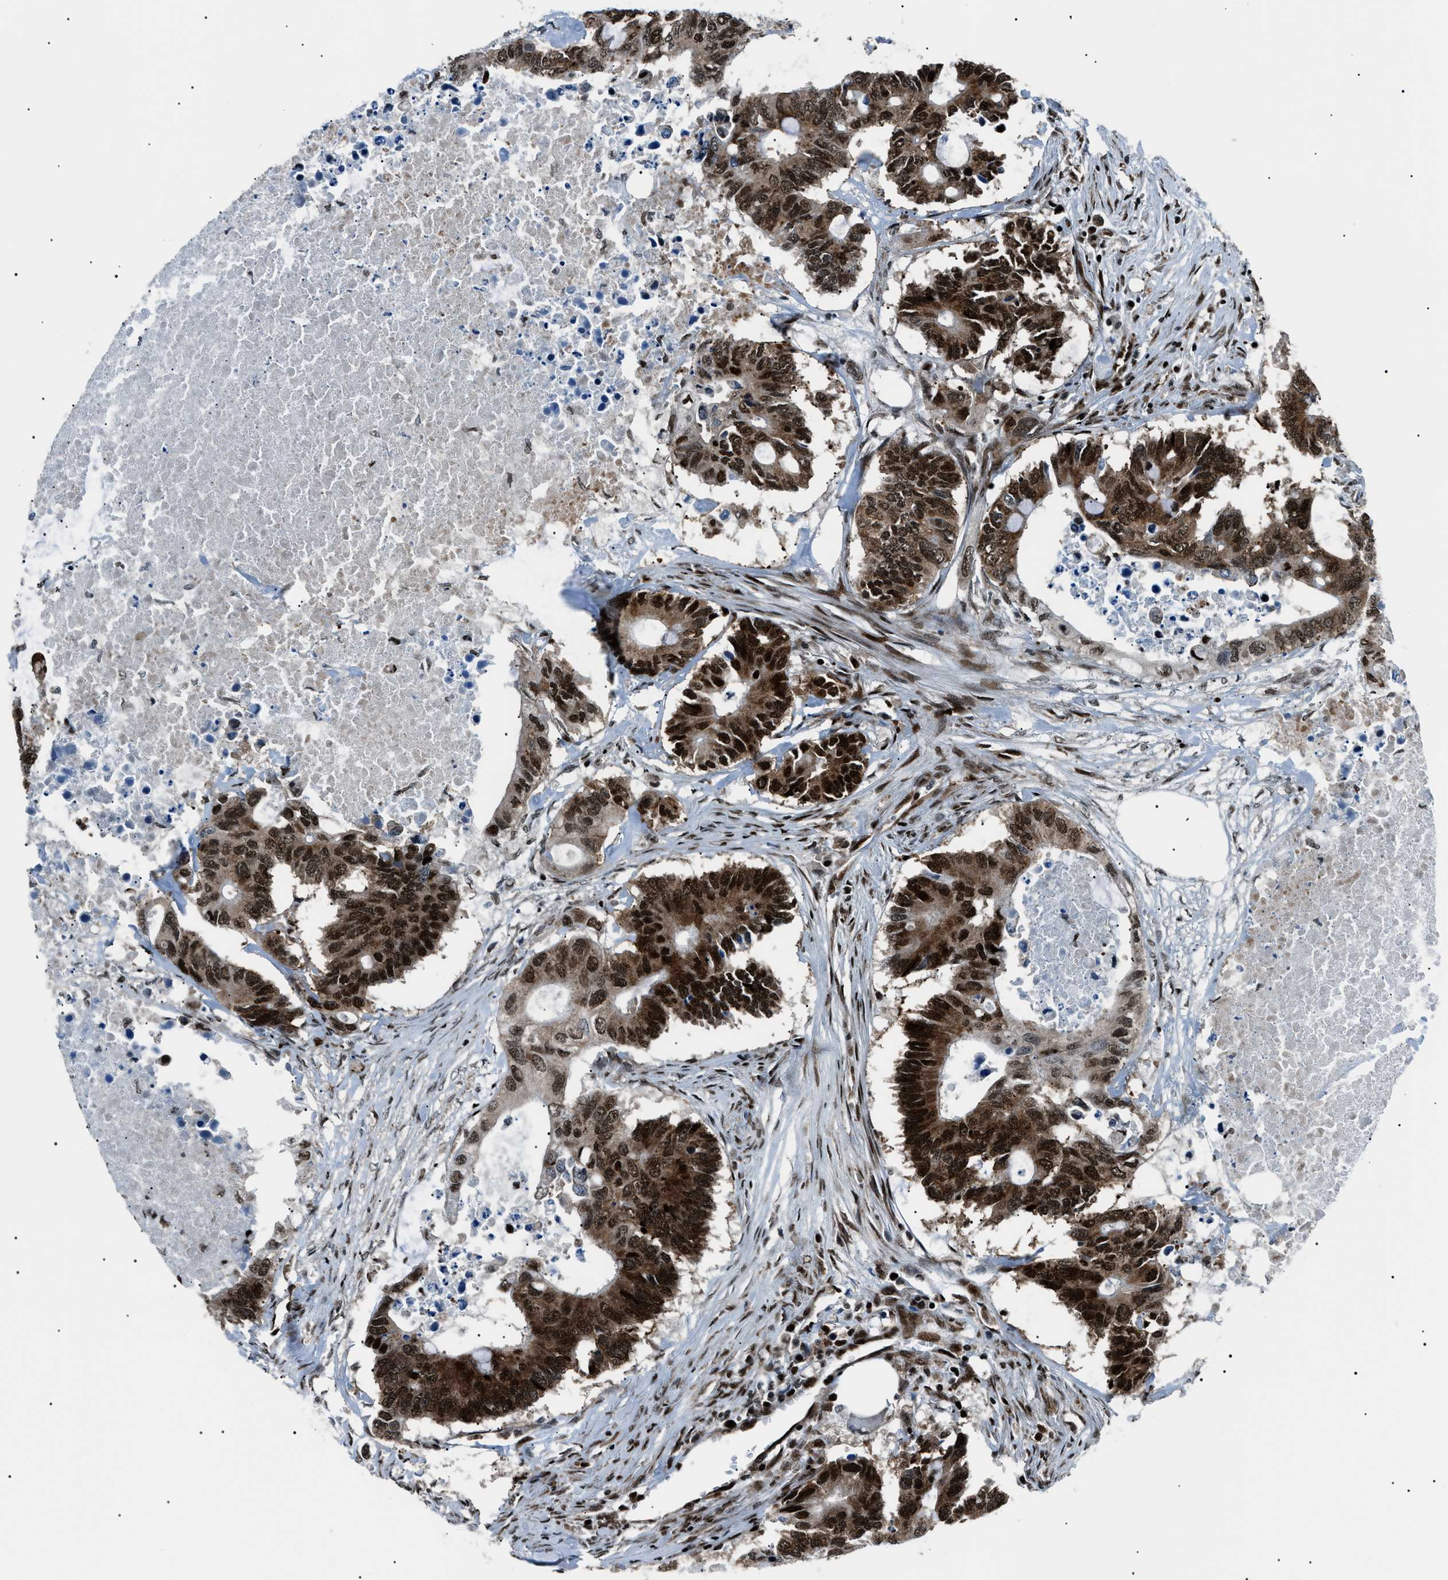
{"staining": {"intensity": "strong", "quantity": ">75%", "location": "cytoplasmic/membranous,nuclear"}, "tissue": "colorectal cancer", "cell_type": "Tumor cells", "image_type": "cancer", "snomed": [{"axis": "morphology", "description": "Adenocarcinoma, NOS"}, {"axis": "topography", "description": "Colon"}], "caption": "Immunohistochemical staining of colorectal adenocarcinoma shows high levels of strong cytoplasmic/membranous and nuclear protein expression in about >75% of tumor cells.", "gene": "HNRNPK", "patient": {"sex": "male", "age": 71}}